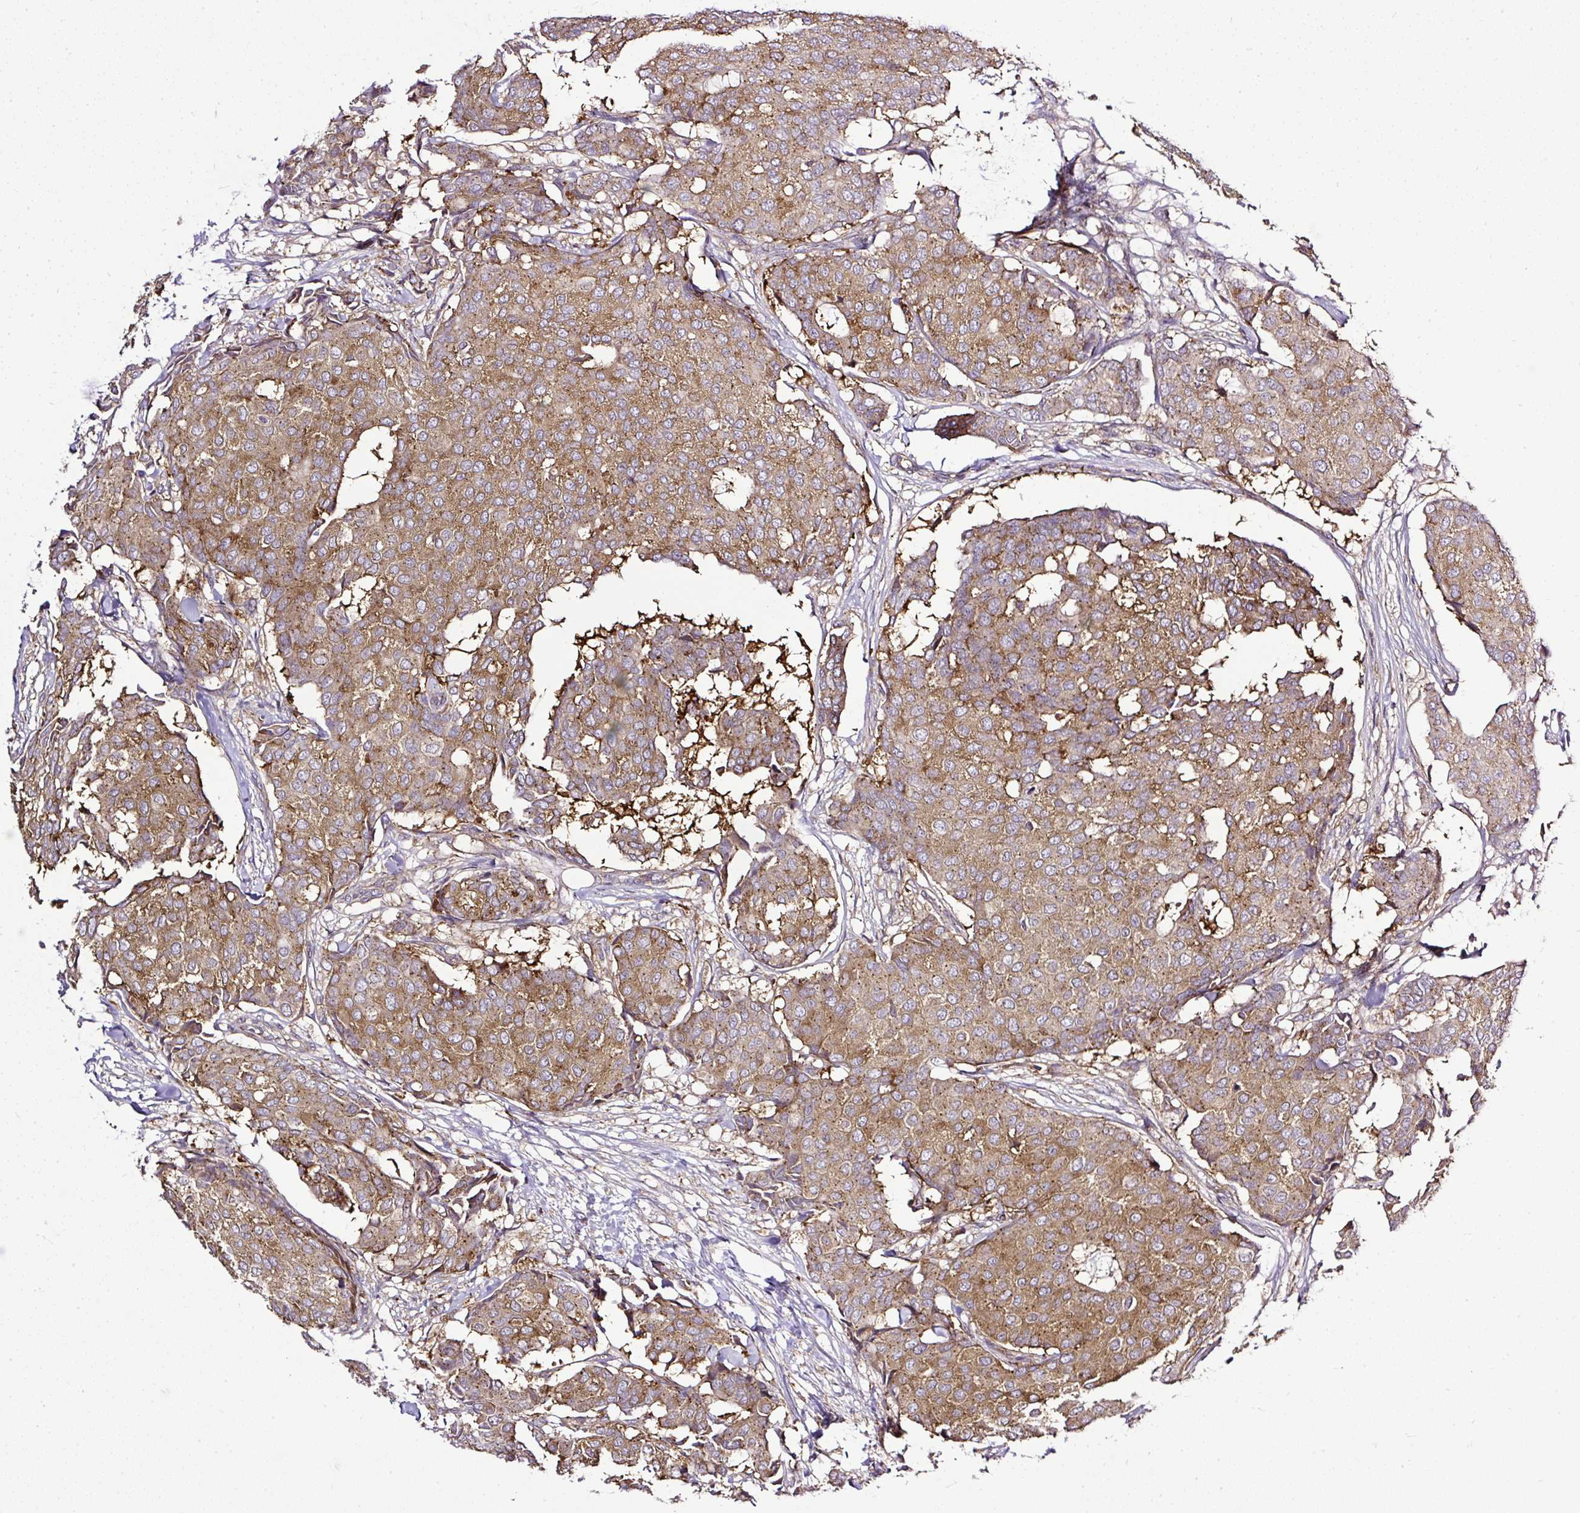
{"staining": {"intensity": "moderate", "quantity": ">75%", "location": "cytoplasmic/membranous"}, "tissue": "breast cancer", "cell_type": "Tumor cells", "image_type": "cancer", "snomed": [{"axis": "morphology", "description": "Duct carcinoma"}, {"axis": "topography", "description": "Breast"}], "caption": "A histopathology image of human breast intraductal carcinoma stained for a protein reveals moderate cytoplasmic/membranous brown staining in tumor cells. Nuclei are stained in blue.", "gene": "SMC4", "patient": {"sex": "female", "age": 75}}